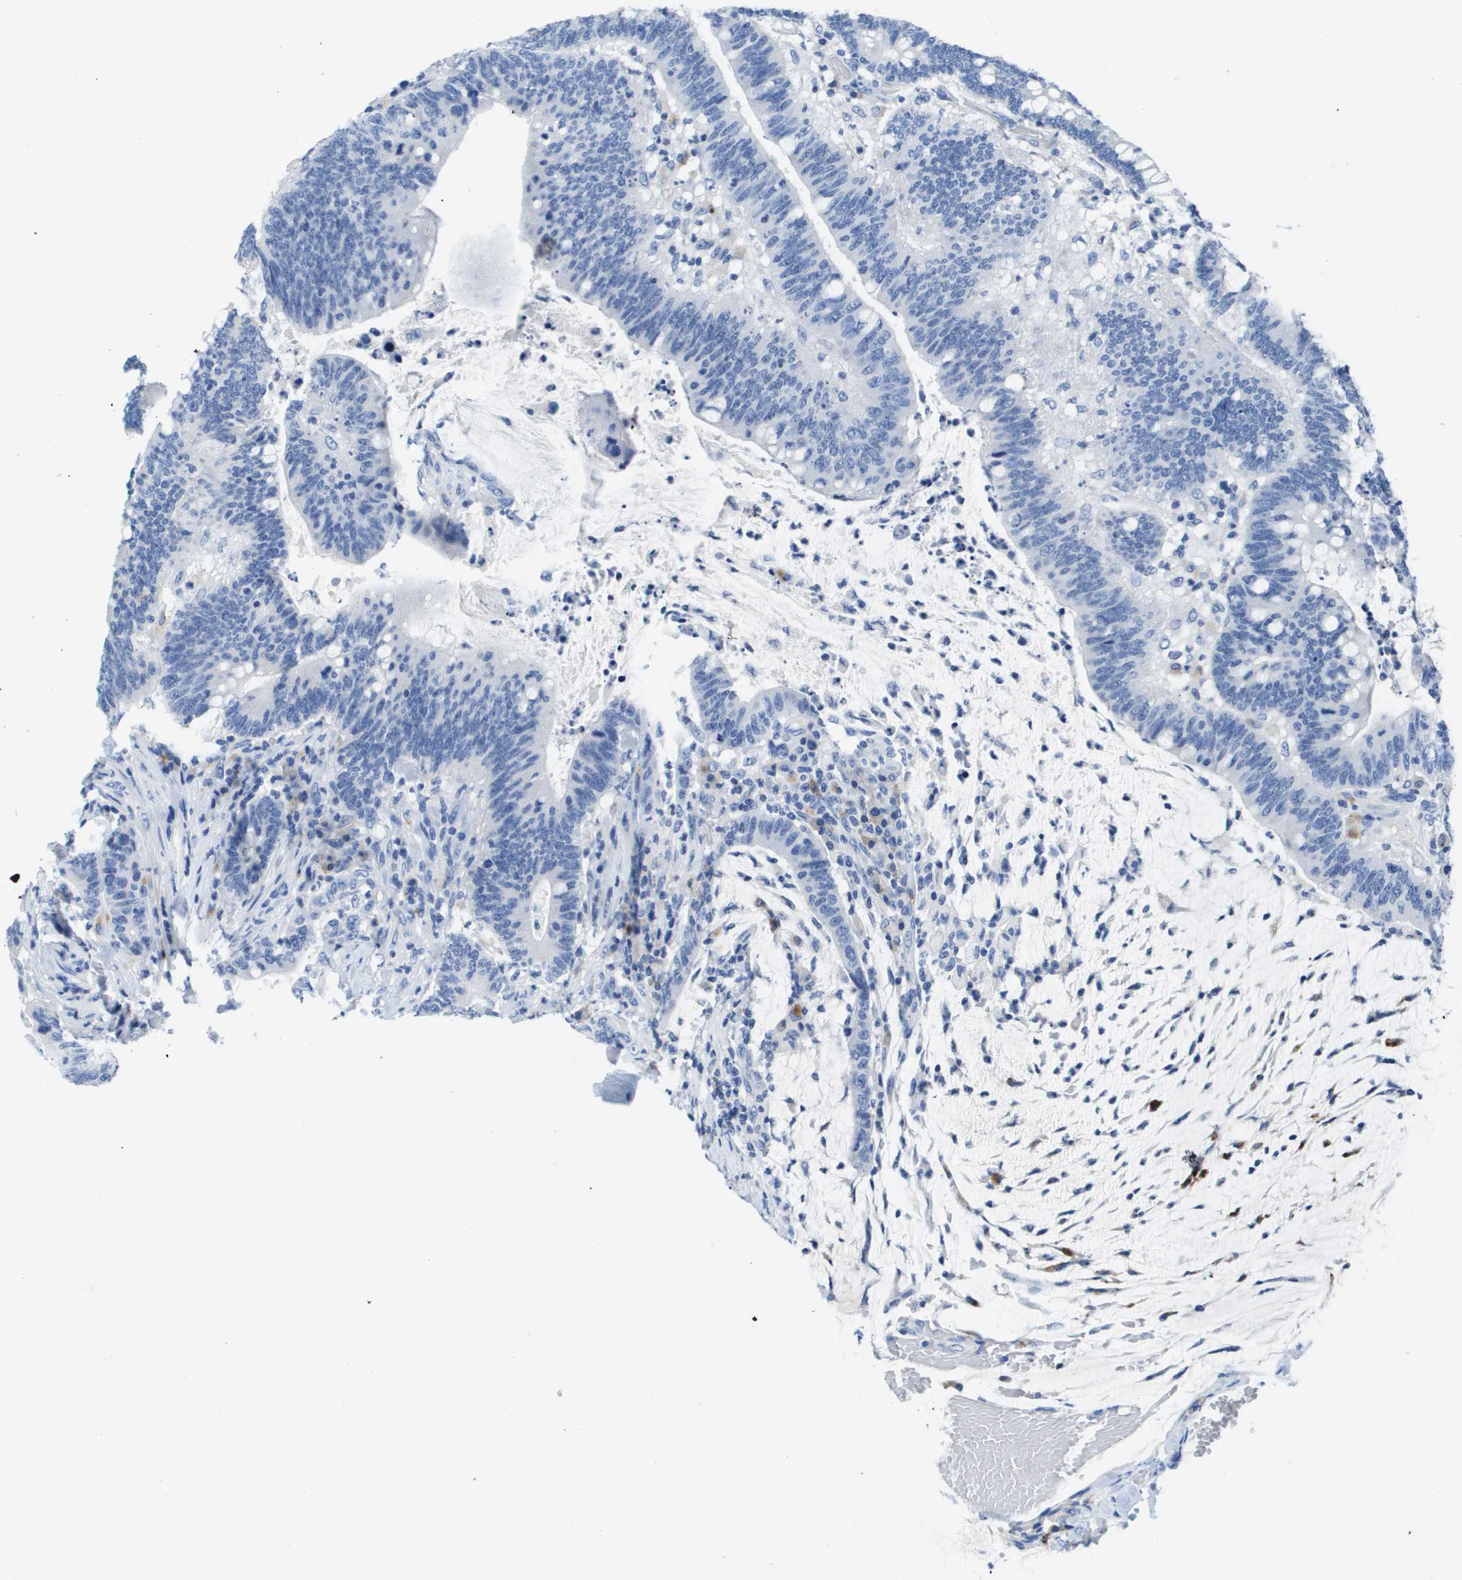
{"staining": {"intensity": "negative", "quantity": "none", "location": "none"}, "tissue": "colorectal cancer", "cell_type": "Tumor cells", "image_type": "cancer", "snomed": [{"axis": "morphology", "description": "Normal tissue, NOS"}, {"axis": "morphology", "description": "Adenocarcinoma, NOS"}, {"axis": "topography", "description": "Colon"}], "caption": "Colorectal adenocarcinoma stained for a protein using IHC demonstrates no positivity tumor cells.", "gene": "MS4A1", "patient": {"sex": "female", "age": 66}}